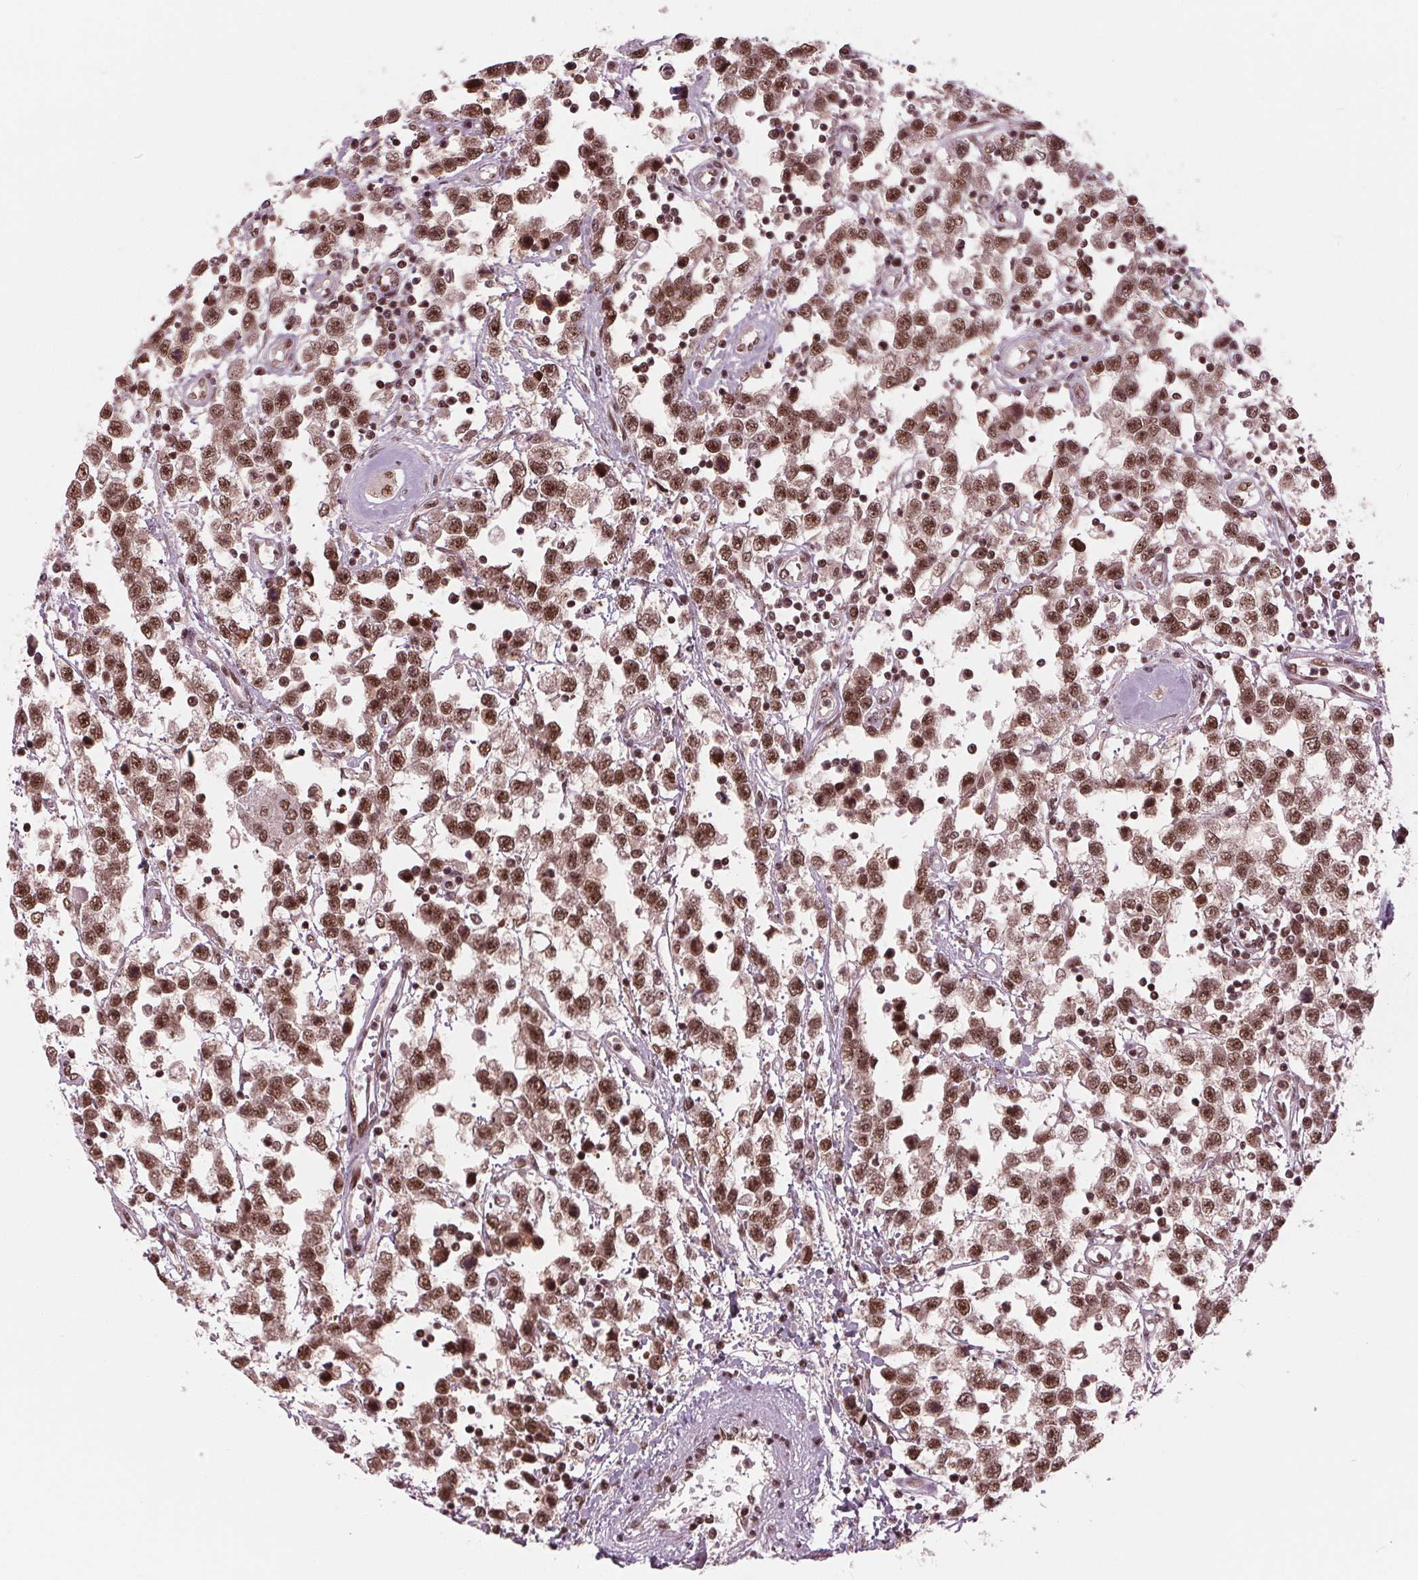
{"staining": {"intensity": "strong", "quantity": ">75%", "location": "nuclear"}, "tissue": "testis cancer", "cell_type": "Tumor cells", "image_type": "cancer", "snomed": [{"axis": "morphology", "description": "Seminoma, NOS"}, {"axis": "topography", "description": "Testis"}], "caption": "Tumor cells reveal strong nuclear expression in approximately >75% of cells in testis cancer. The staining was performed using DAB (3,3'-diaminobenzidine) to visualize the protein expression in brown, while the nuclei were stained in blue with hematoxylin (Magnification: 20x).", "gene": "LSM2", "patient": {"sex": "male", "age": 34}}